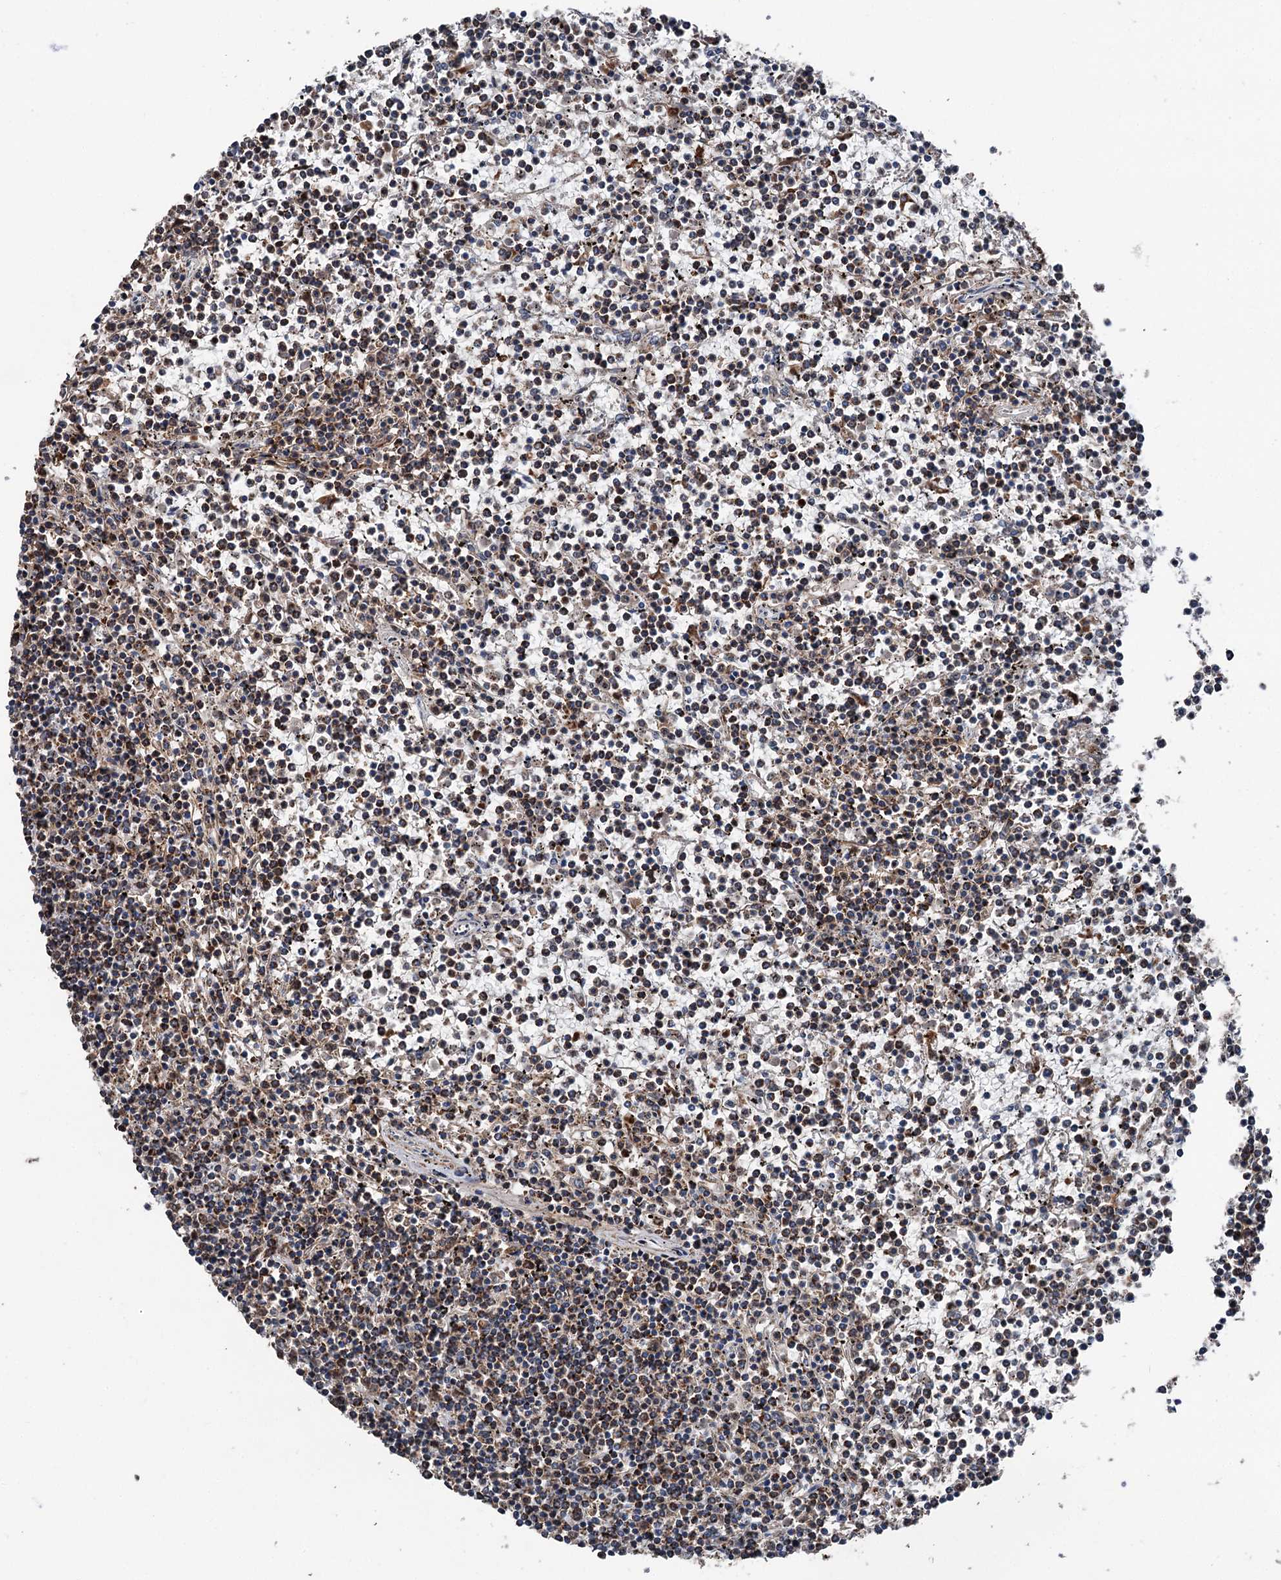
{"staining": {"intensity": "strong", "quantity": "25%-75%", "location": "cytoplasmic/membranous"}, "tissue": "lymphoma", "cell_type": "Tumor cells", "image_type": "cancer", "snomed": [{"axis": "morphology", "description": "Malignant lymphoma, non-Hodgkin's type, Low grade"}, {"axis": "topography", "description": "Spleen"}], "caption": "Low-grade malignant lymphoma, non-Hodgkin's type stained for a protein (brown) shows strong cytoplasmic/membranous positive staining in about 25%-75% of tumor cells.", "gene": "DDIAS", "patient": {"sex": "female", "age": 19}}